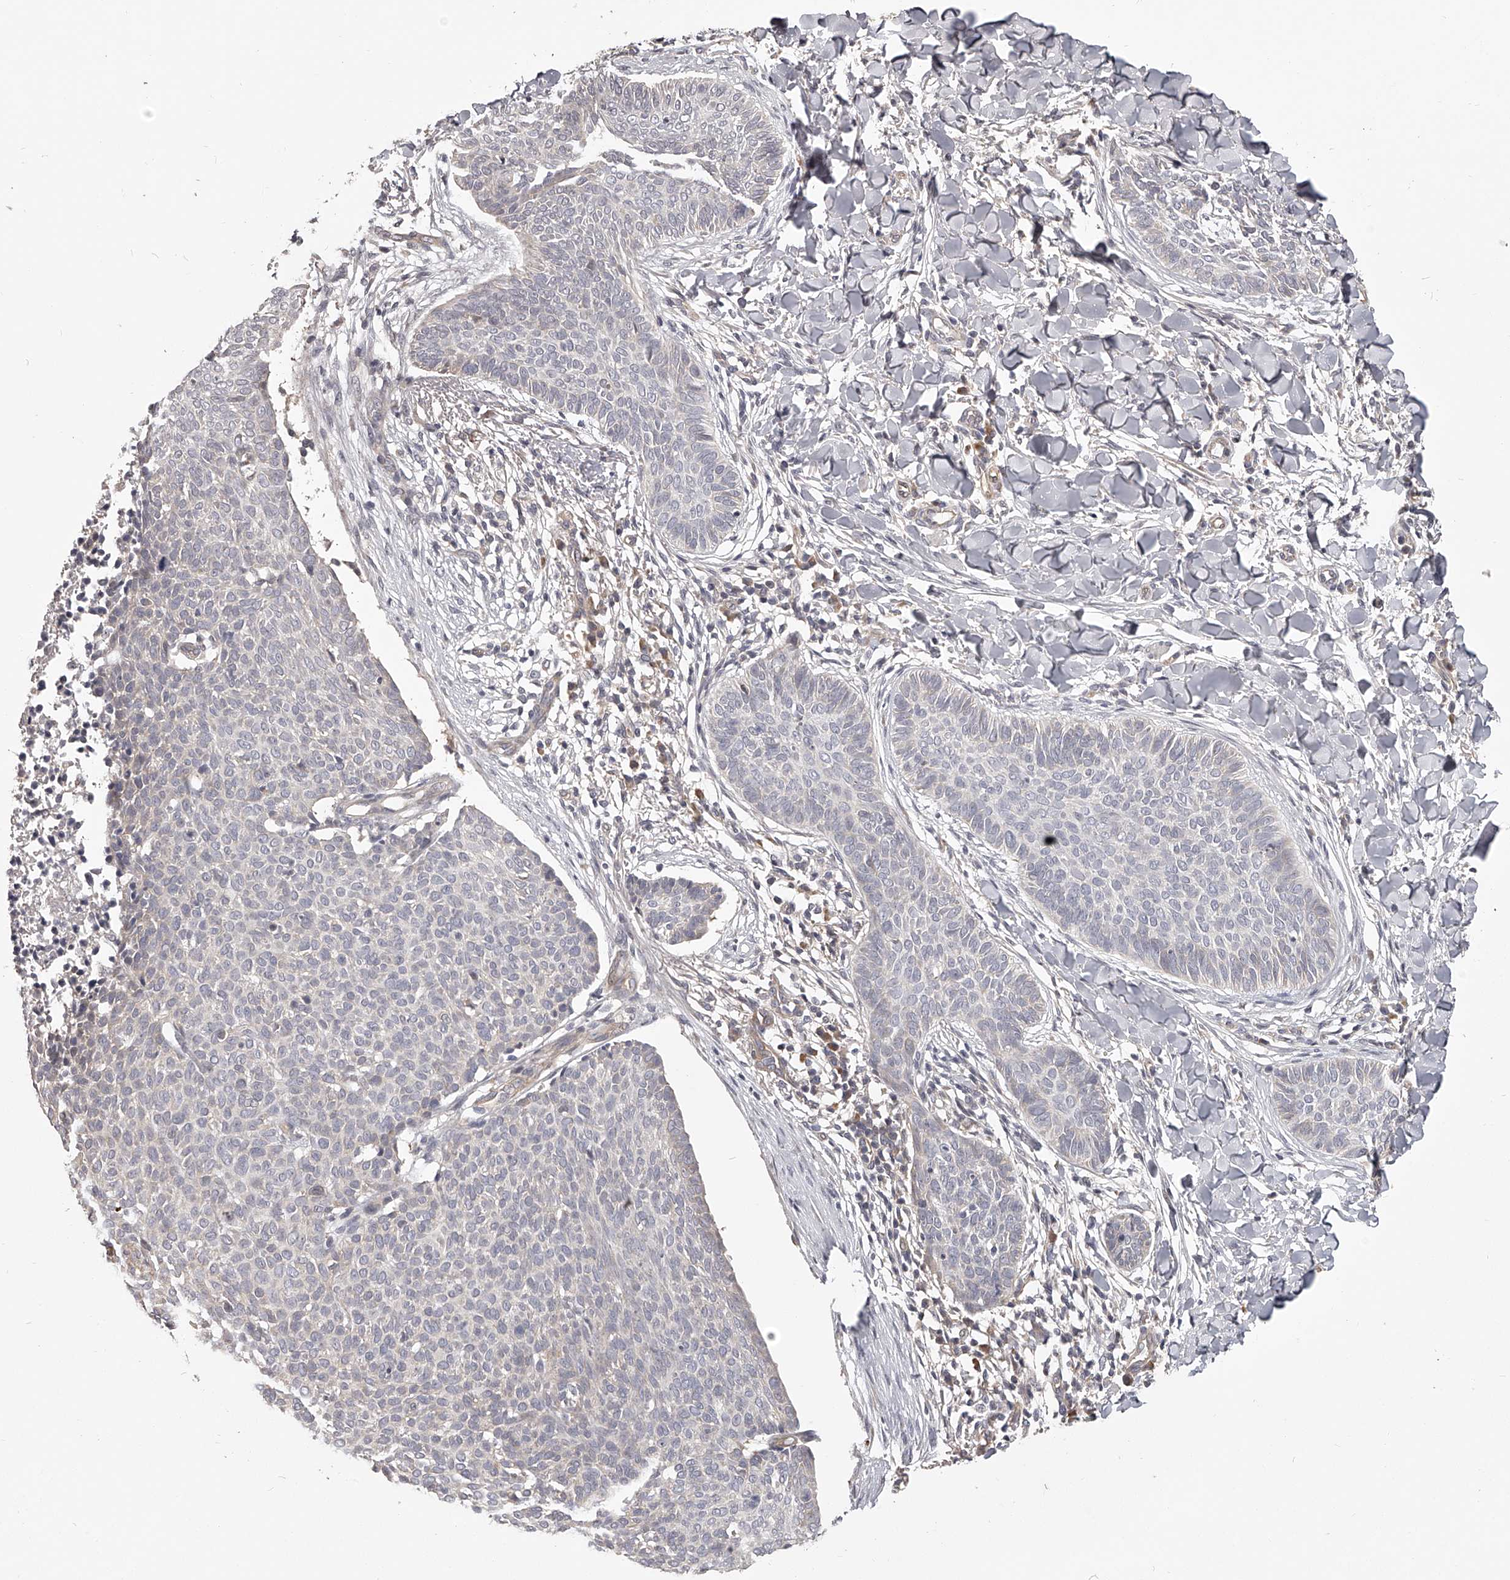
{"staining": {"intensity": "negative", "quantity": "none", "location": "none"}, "tissue": "skin cancer", "cell_type": "Tumor cells", "image_type": "cancer", "snomed": [{"axis": "morphology", "description": "Normal tissue, NOS"}, {"axis": "morphology", "description": "Basal cell carcinoma"}, {"axis": "topography", "description": "Skin"}], "caption": "This is an IHC histopathology image of human skin cancer. There is no staining in tumor cells.", "gene": "ZNF582", "patient": {"sex": "male", "age": 50}}